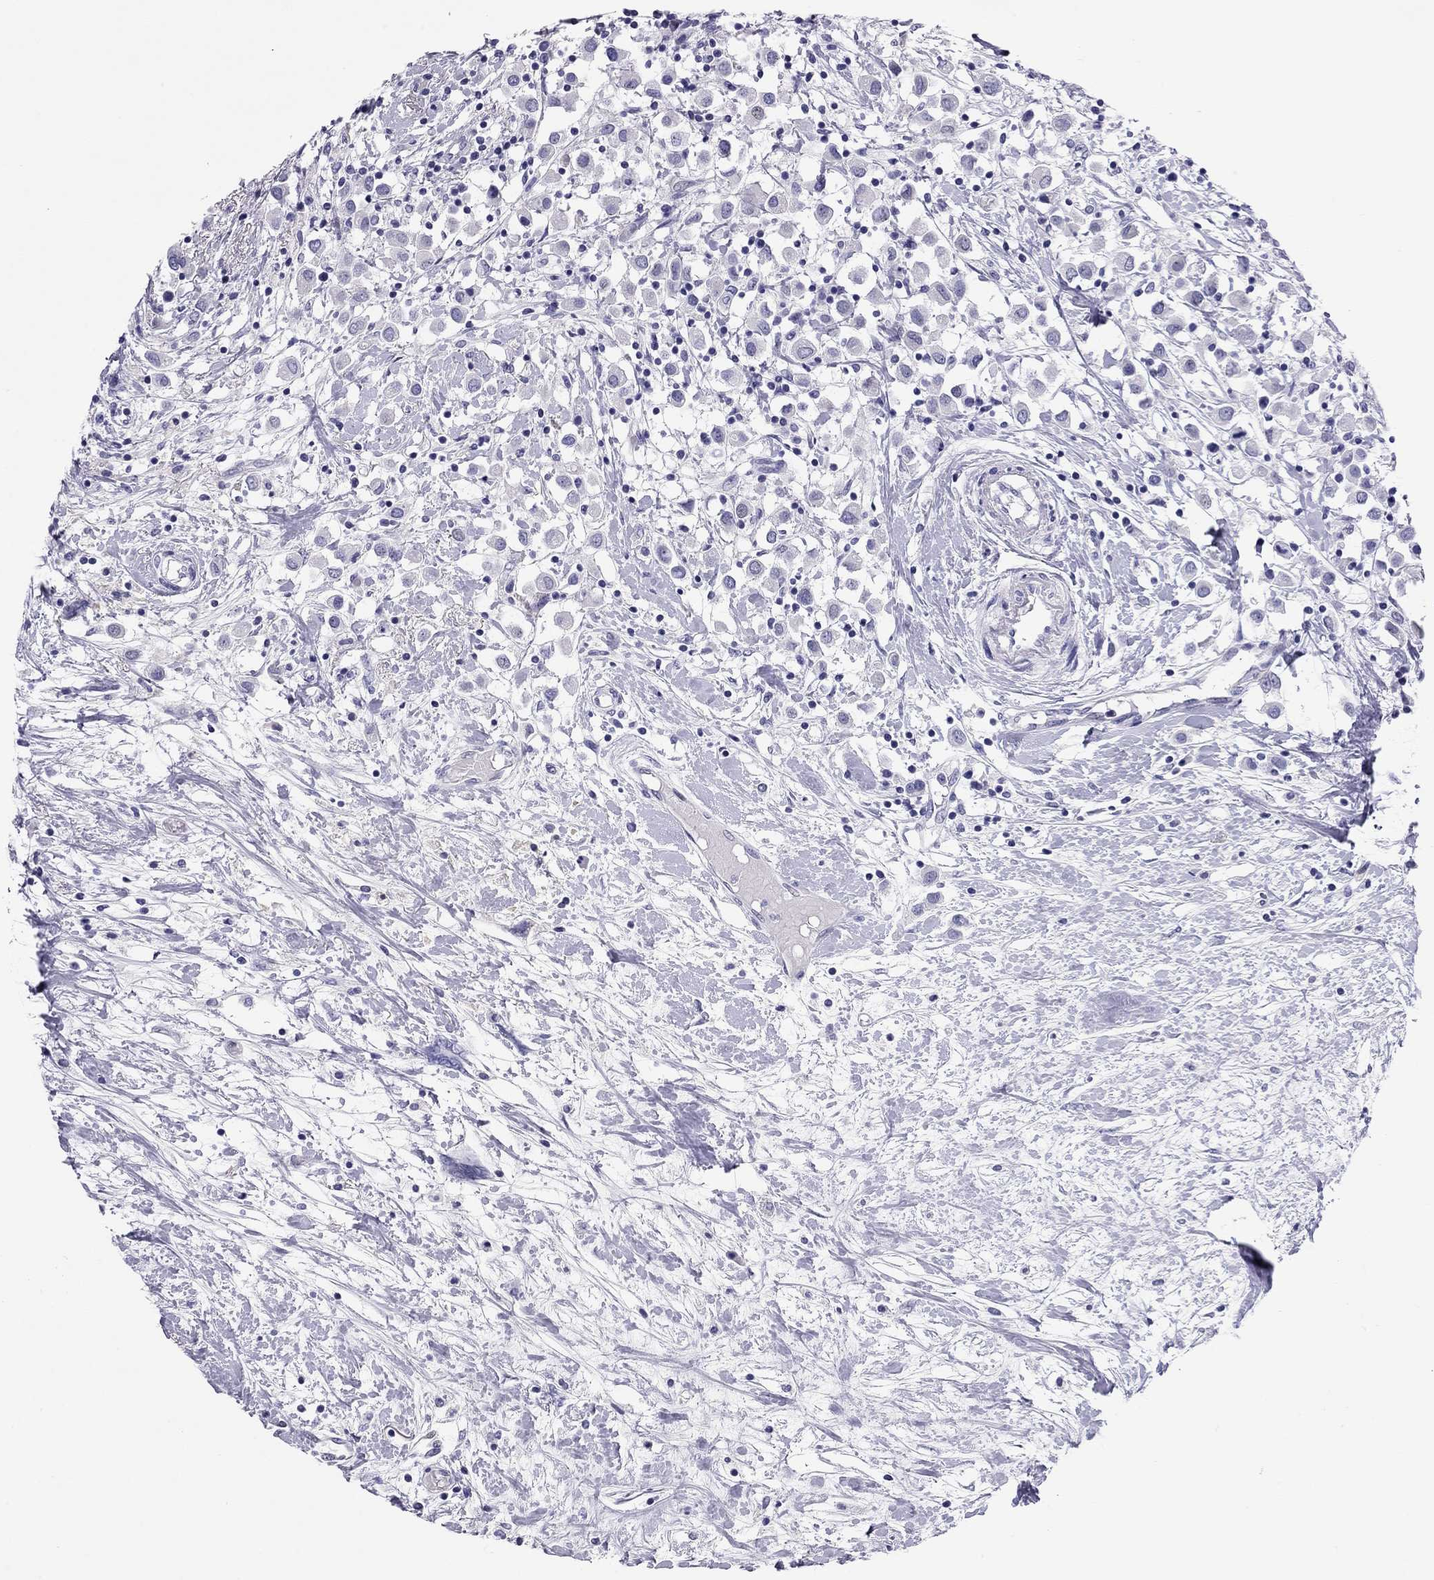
{"staining": {"intensity": "negative", "quantity": "none", "location": "none"}, "tissue": "breast cancer", "cell_type": "Tumor cells", "image_type": "cancer", "snomed": [{"axis": "morphology", "description": "Duct carcinoma"}, {"axis": "topography", "description": "Breast"}], "caption": "This is an immunohistochemistry image of human intraductal carcinoma (breast). There is no staining in tumor cells.", "gene": "FSCN3", "patient": {"sex": "female", "age": 61}}